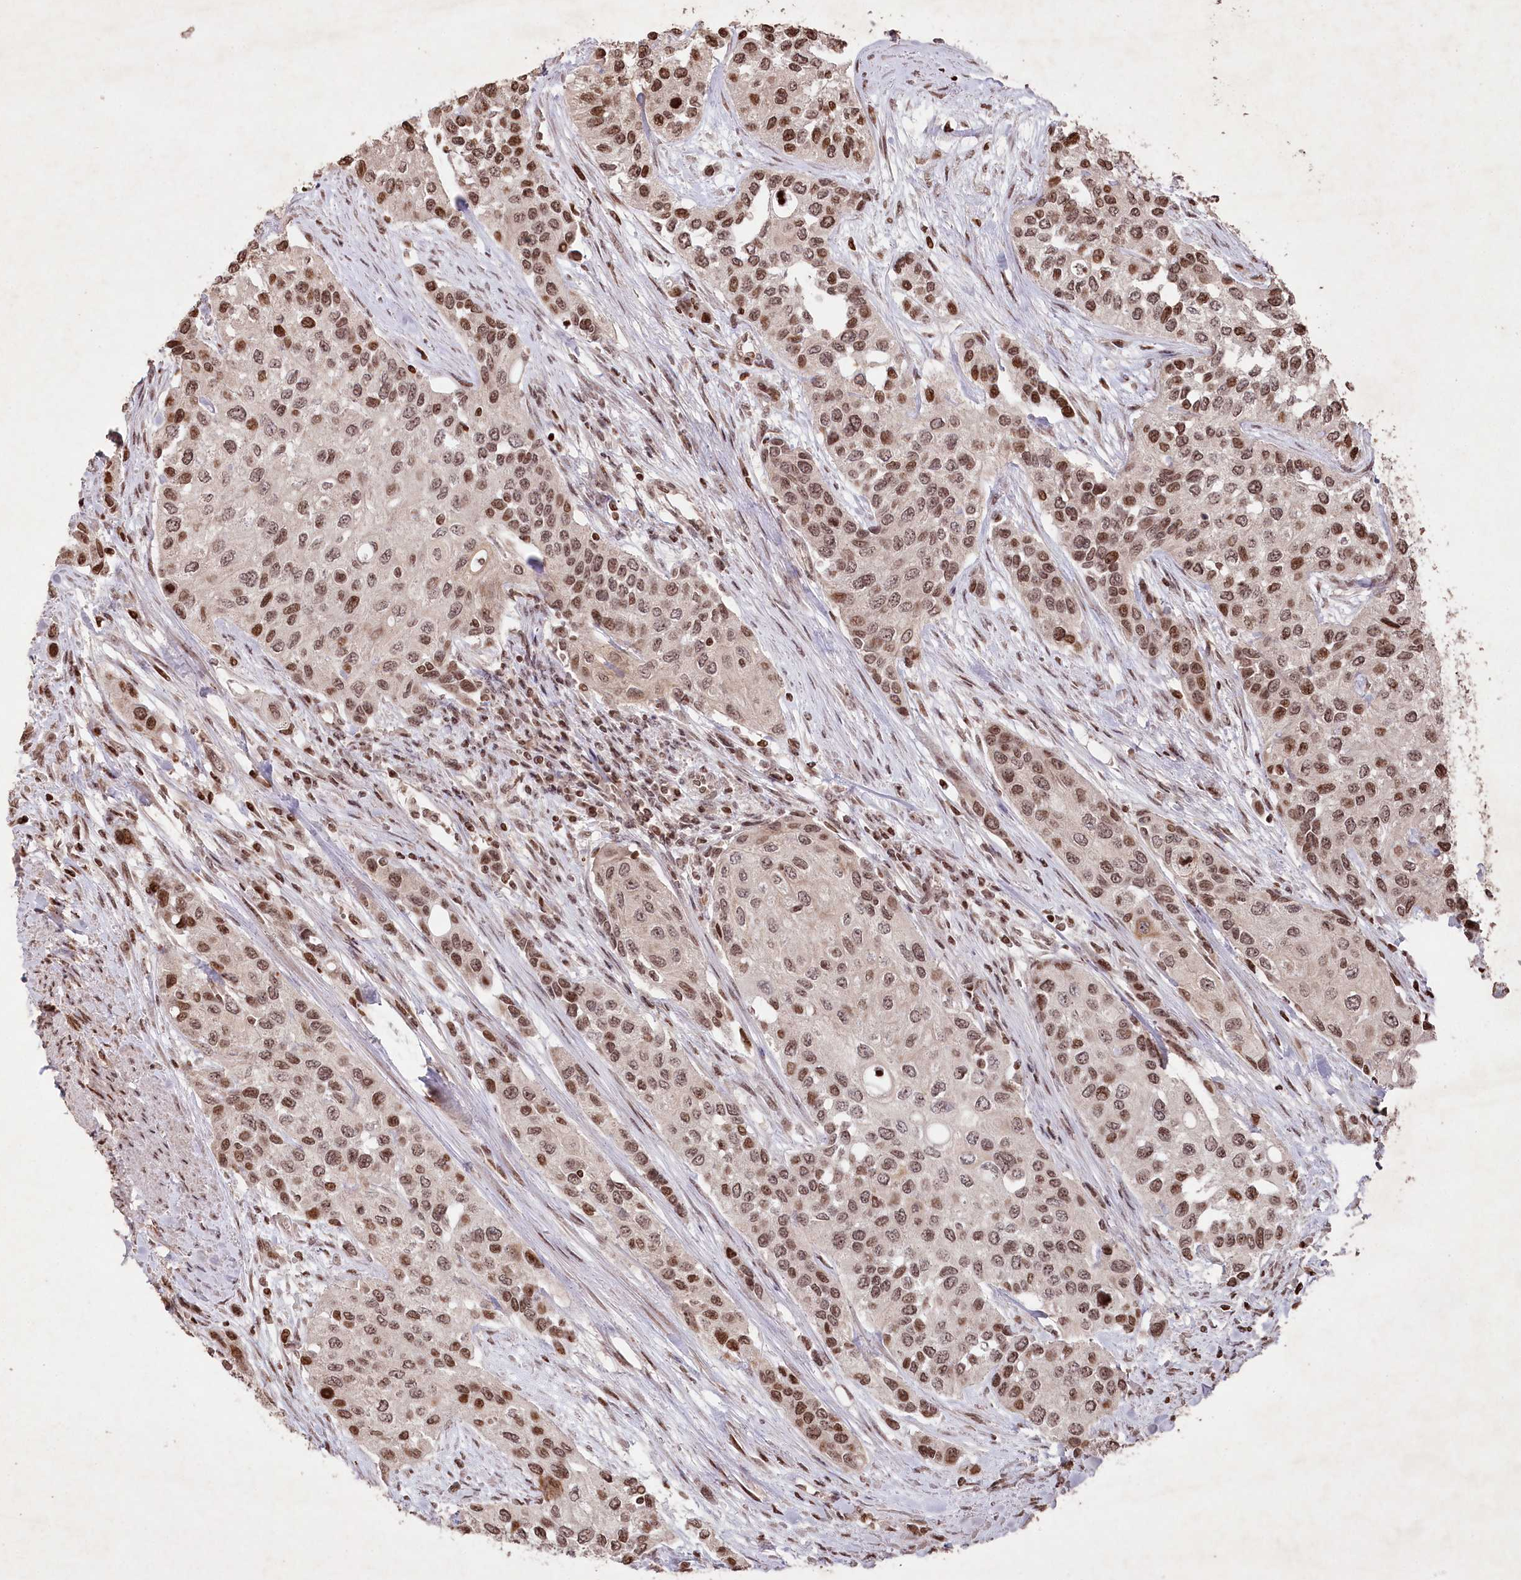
{"staining": {"intensity": "moderate", "quantity": ">75%", "location": "nuclear"}, "tissue": "urothelial cancer", "cell_type": "Tumor cells", "image_type": "cancer", "snomed": [{"axis": "morphology", "description": "Normal tissue, NOS"}, {"axis": "morphology", "description": "Urothelial carcinoma, High grade"}, {"axis": "topography", "description": "Vascular tissue"}, {"axis": "topography", "description": "Urinary bladder"}], "caption": "Protein analysis of urothelial cancer tissue demonstrates moderate nuclear positivity in about >75% of tumor cells.", "gene": "CCSER2", "patient": {"sex": "female", "age": 56}}